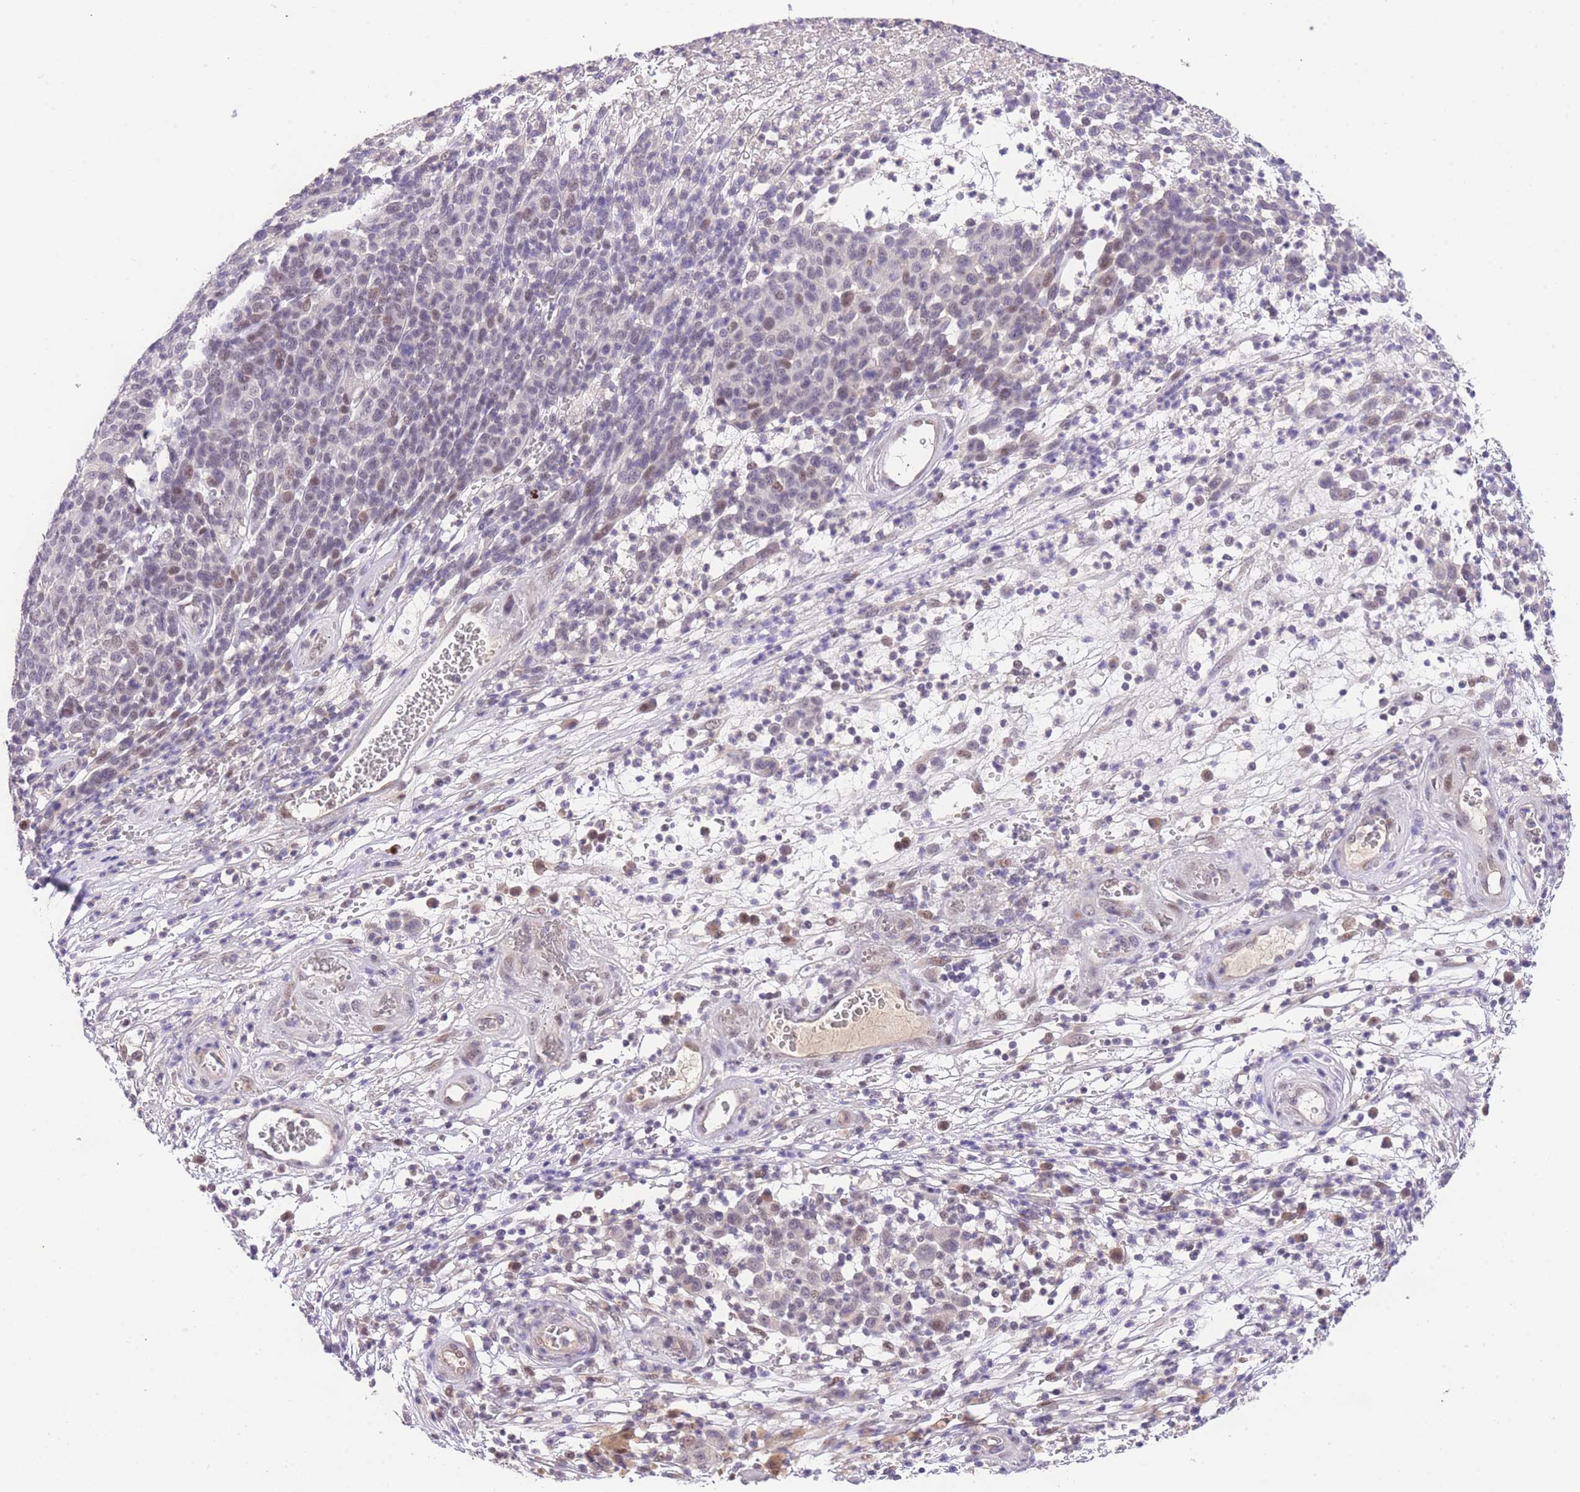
{"staining": {"intensity": "weak", "quantity": "<25%", "location": "nuclear"}, "tissue": "melanoma", "cell_type": "Tumor cells", "image_type": "cancer", "snomed": [{"axis": "morphology", "description": "Malignant melanoma, NOS"}, {"axis": "topography", "description": "Skin"}], "caption": "DAB (3,3'-diaminobenzidine) immunohistochemical staining of melanoma shows no significant expression in tumor cells.", "gene": "SLC35F2", "patient": {"sex": "male", "age": 49}}